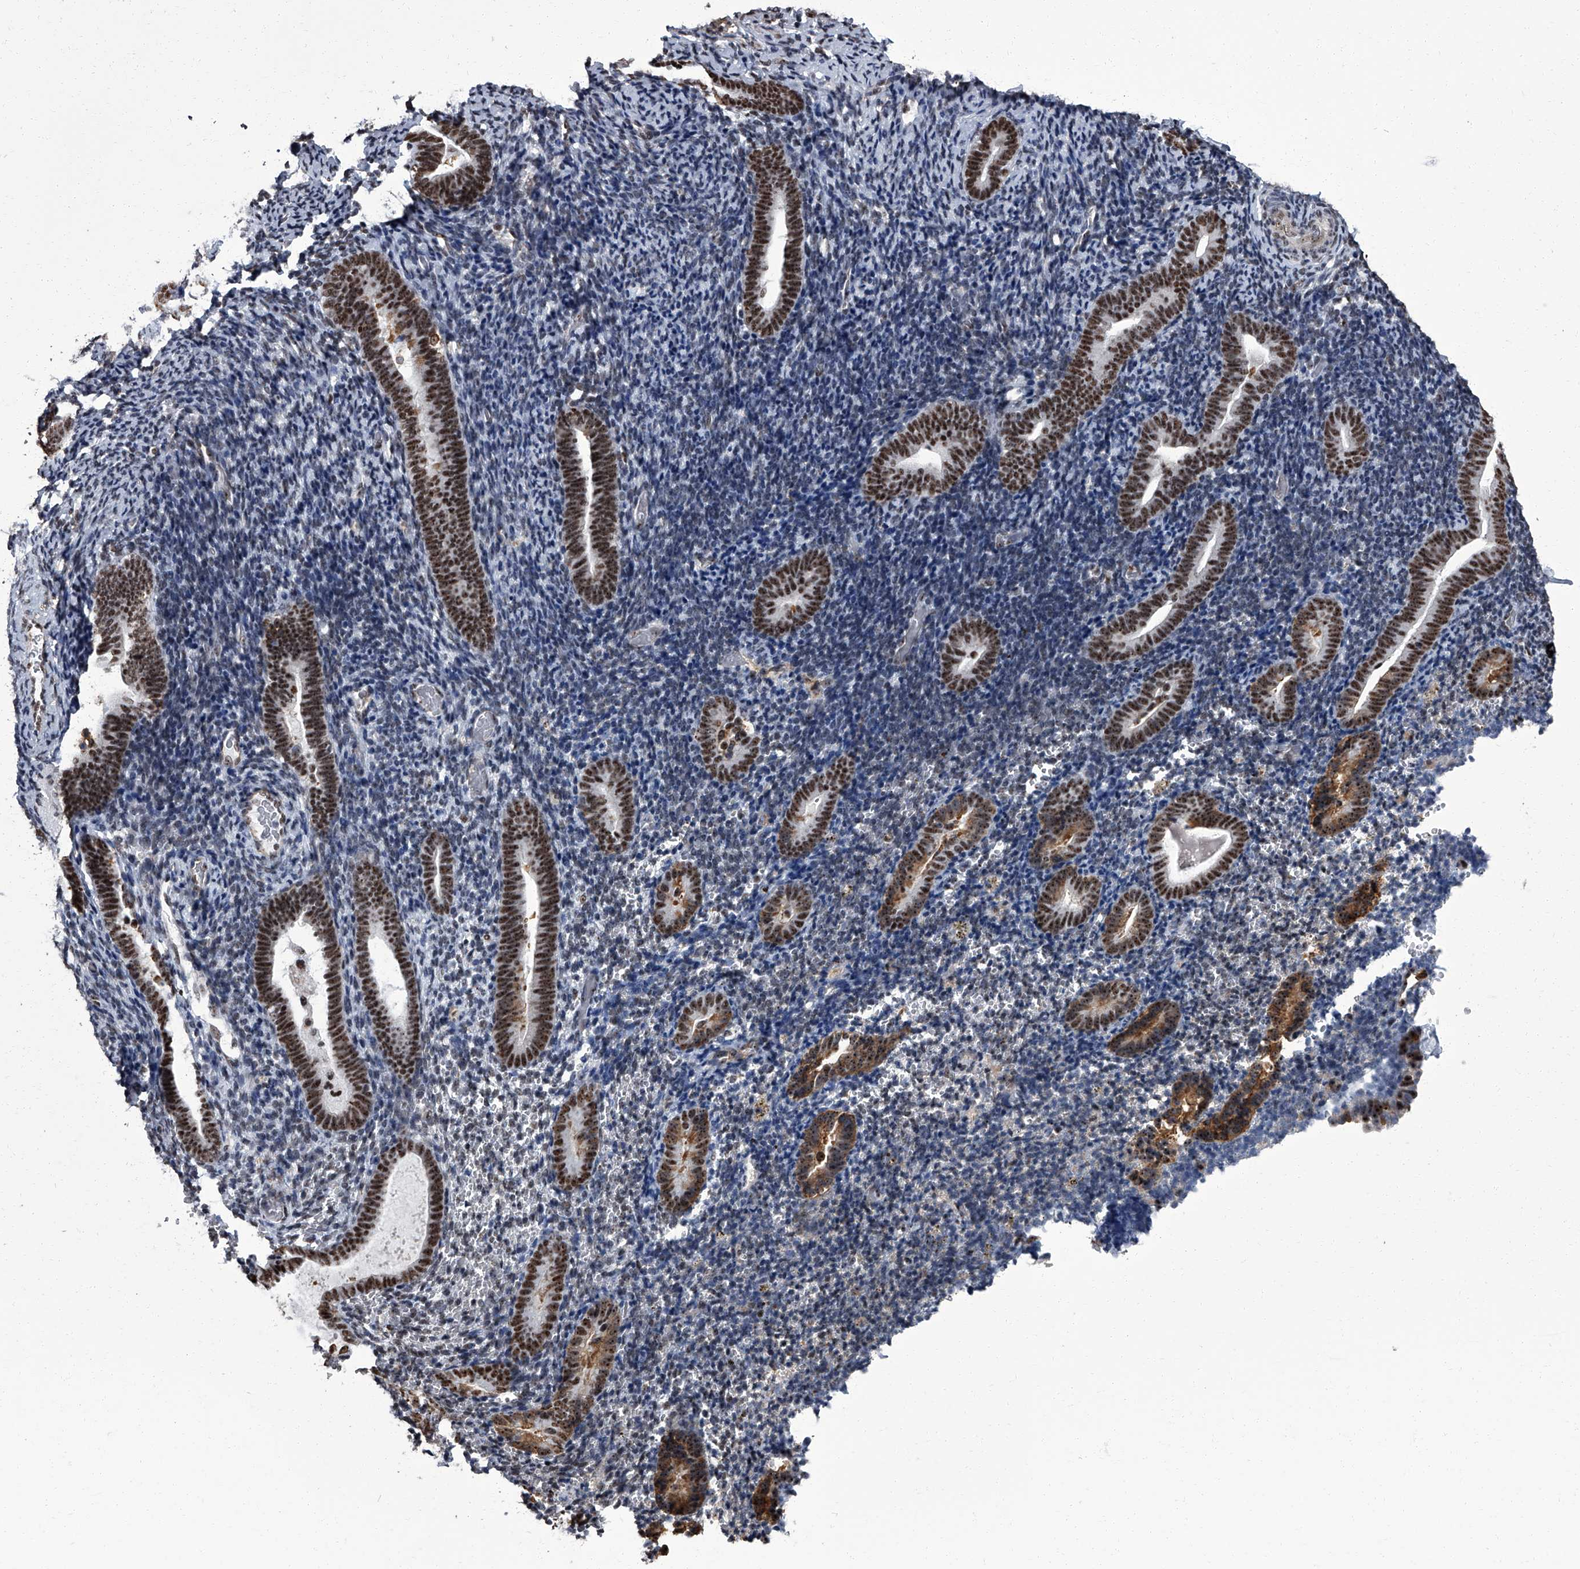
{"staining": {"intensity": "negative", "quantity": "none", "location": "none"}, "tissue": "endometrium", "cell_type": "Cells in endometrial stroma", "image_type": "normal", "snomed": [{"axis": "morphology", "description": "Normal tissue, NOS"}, {"axis": "topography", "description": "Endometrium"}], "caption": "This micrograph is of normal endometrium stained with immunohistochemistry (IHC) to label a protein in brown with the nuclei are counter-stained blue. There is no expression in cells in endometrial stroma. The staining is performed using DAB (3,3'-diaminobenzidine) brown chromogen with nuclei counter-stained in using hematoxylin.", "gene": "ZNF518B", "patient": {"sex": "female", "age": 51}}